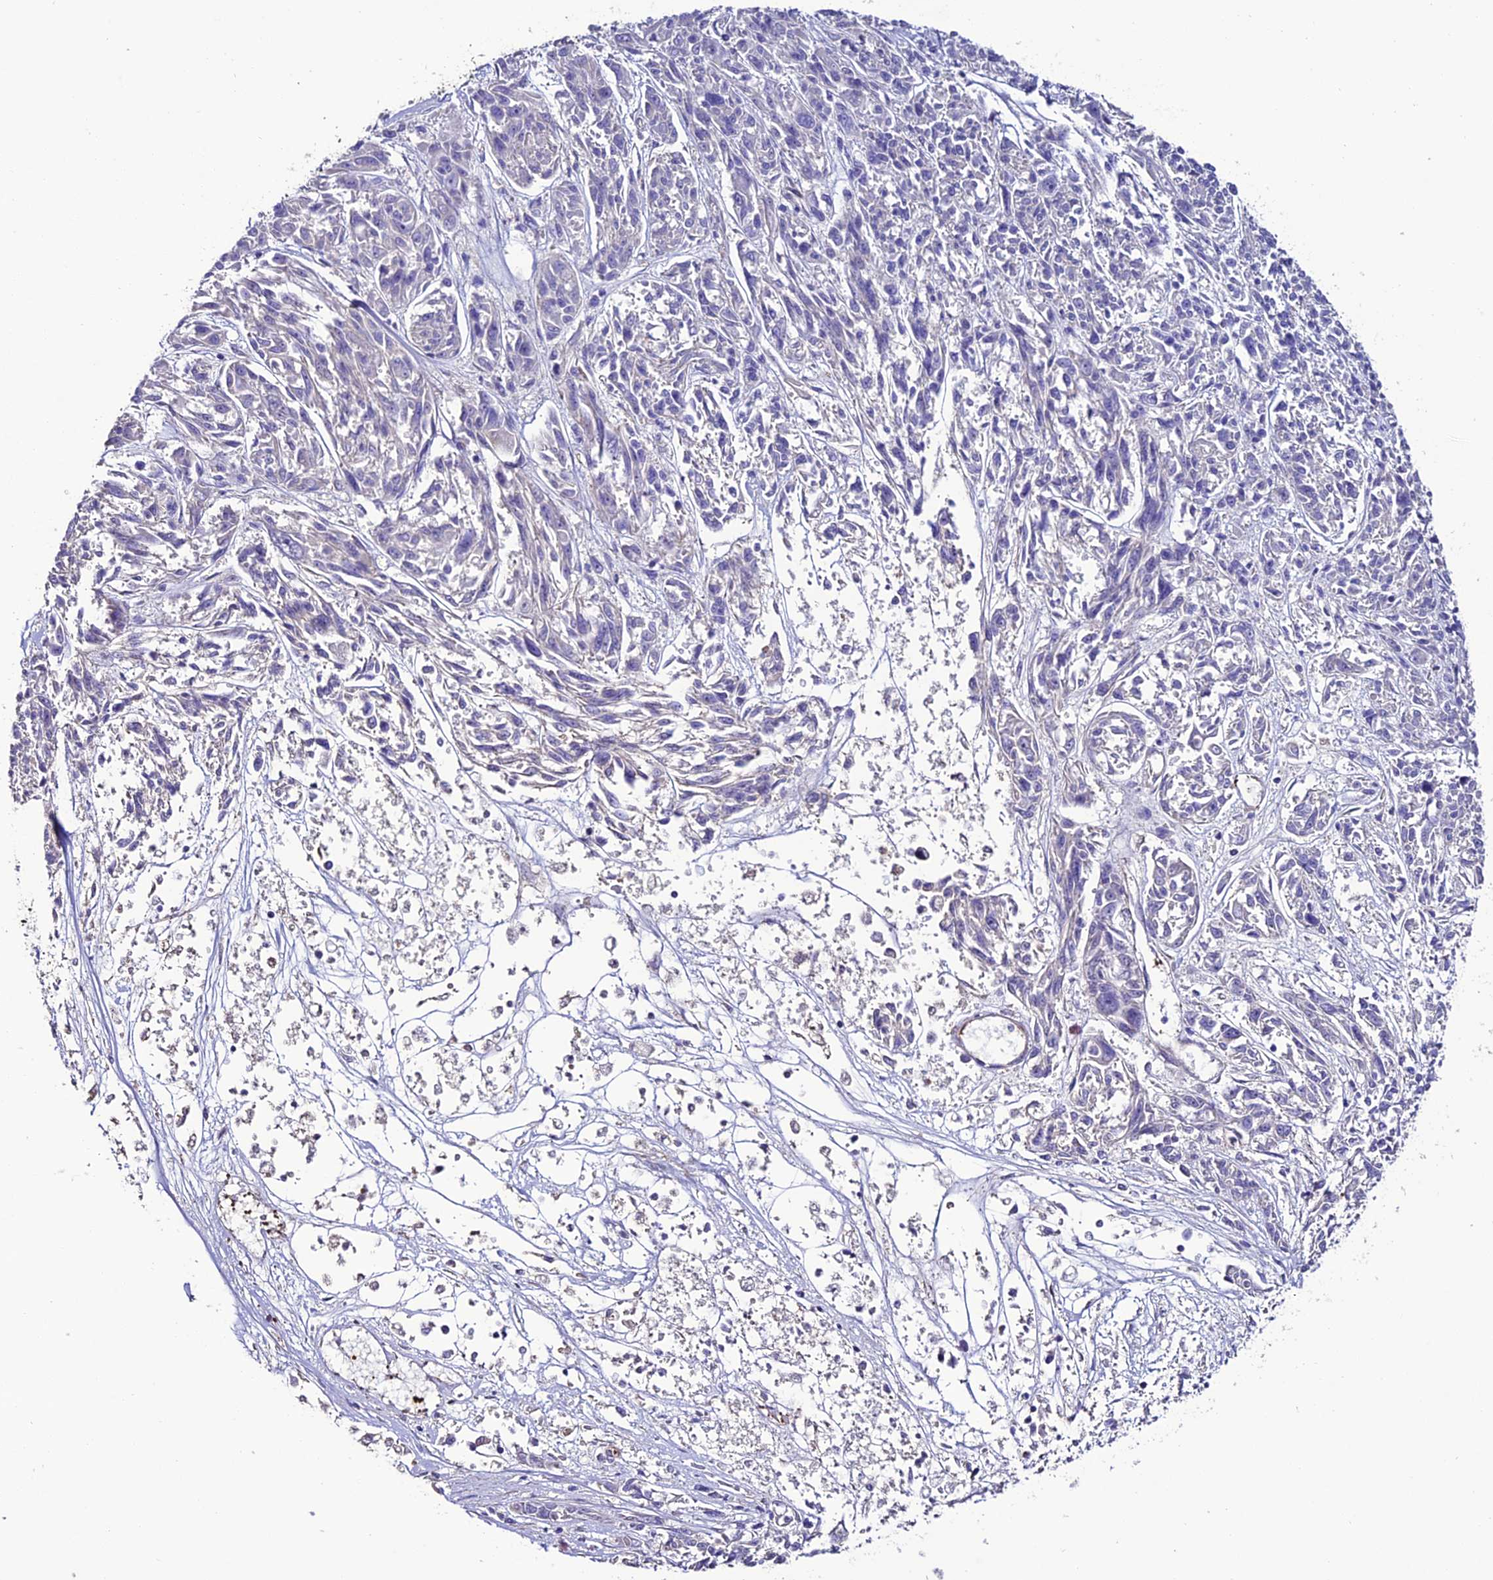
{"staining": {"intensity": "negative", "quantity": "none", "location": "none"}, "tissue": "melanoma", "cell_type": "Tumor cells", "image_type": "cancer", "snomed": [{"axis": "morphology", "description": "Malignant melanoma, NOS"}, {"axis": "topography", "description": "Skin"}], "caption": "A high-resolution histopathology image shows immunohistochemistry (IHC) staining of melanoma, which reveals no significant positivity in tumor cells.", "gene": "REX1BD", "patient": {"sex": "male", "age": 53}}